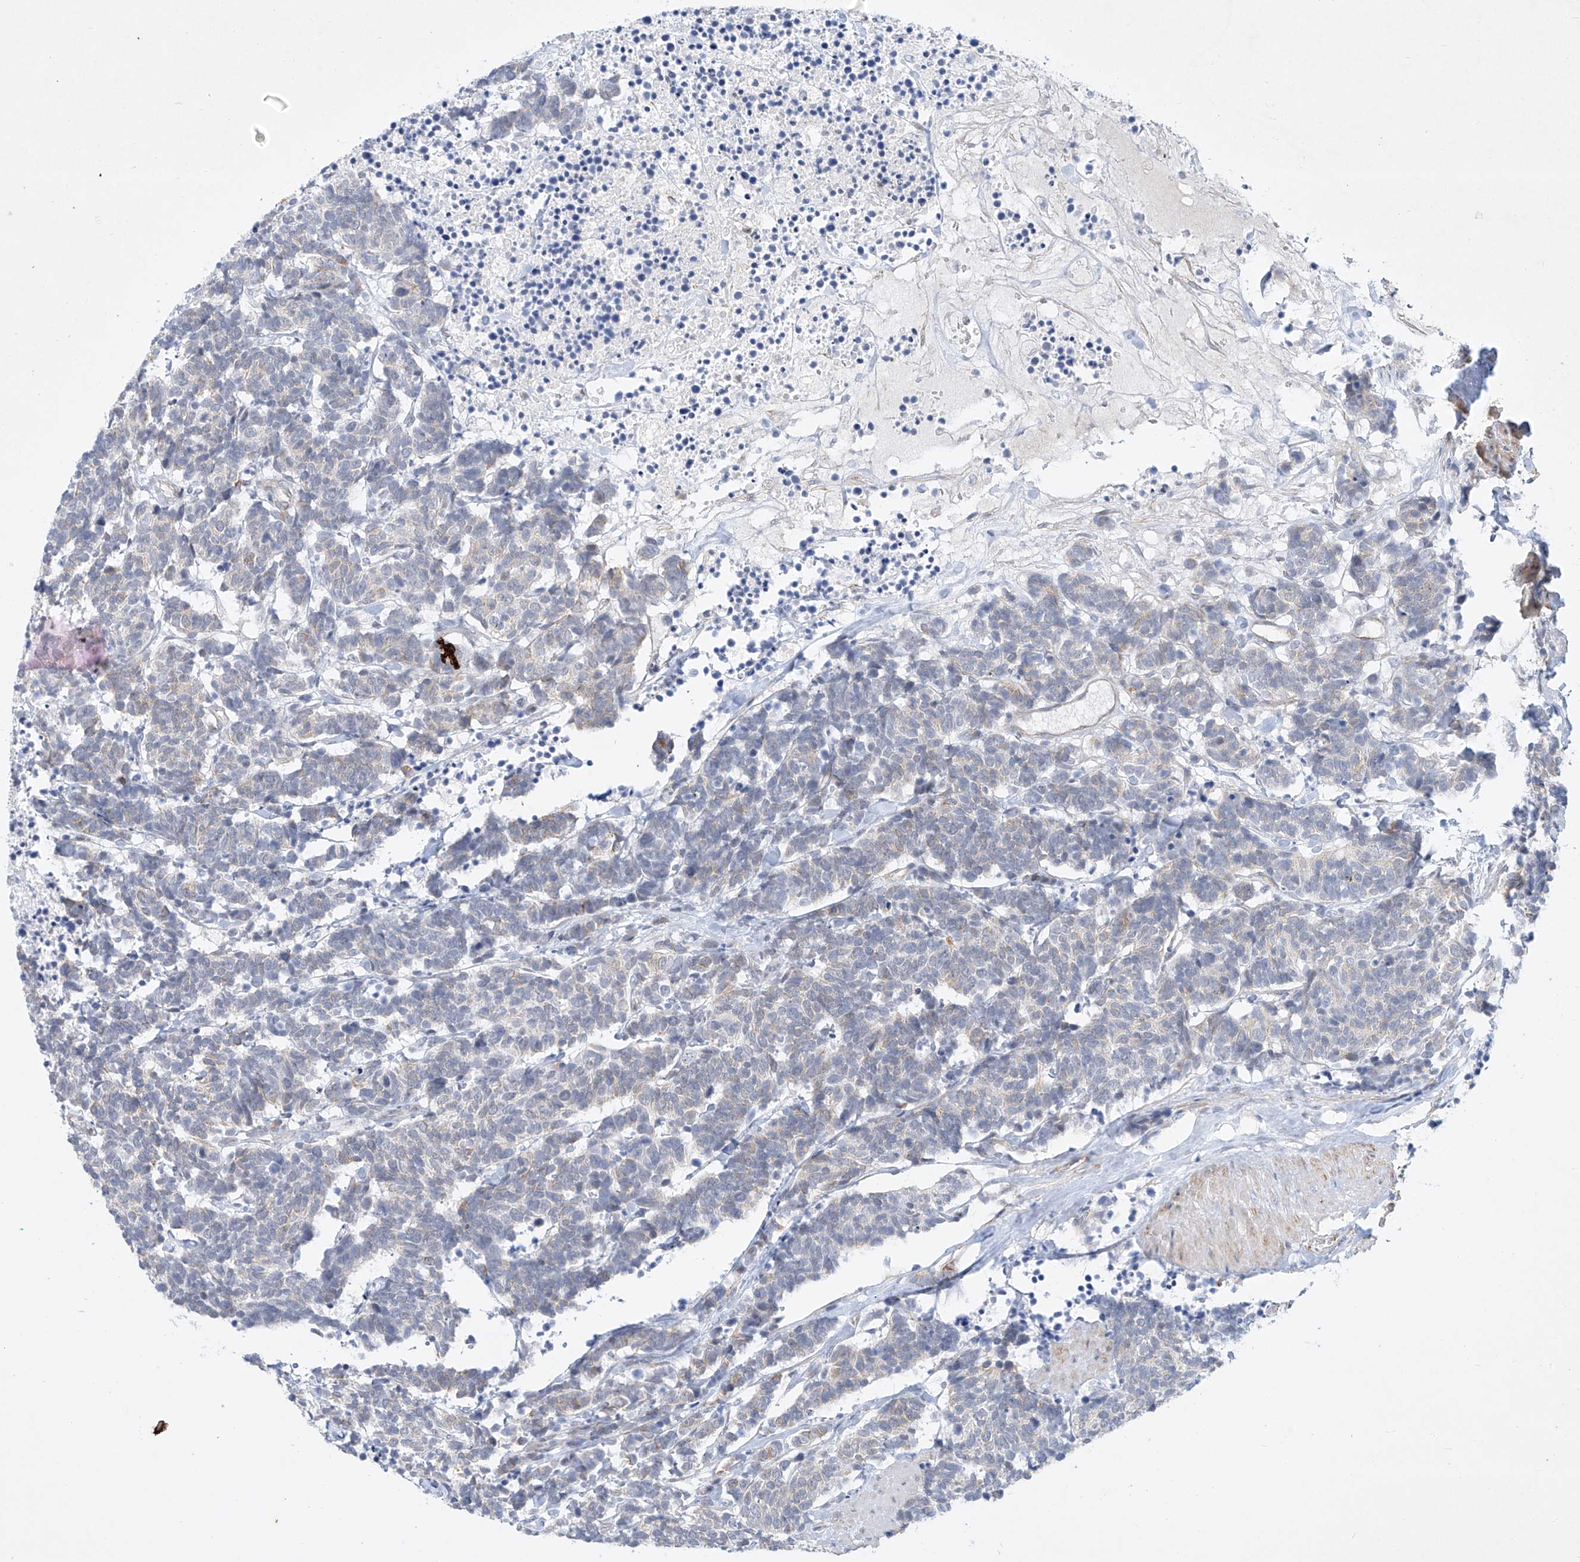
{"staining": {"intensity": "negative", "quantity": "none", "location": "none"}, "tissue": "carcinoid", "cell_type": "Tumor cells", "image_type": "cancer", "snomed": [{"axis": "morphology", "description": "Carcinoma, NOS"}, {"axis": "morphology", "description": "Carcinoid, malignant, NOS"}, {"axis": "topography", "description": "Urinary bladder"}], "caption": "Histopathology image shows no protein staining in tumor cells of carcinoid (malignant) tissue.", "gene": "REEP2", "patient": {"sex": "male", "age": 57}}